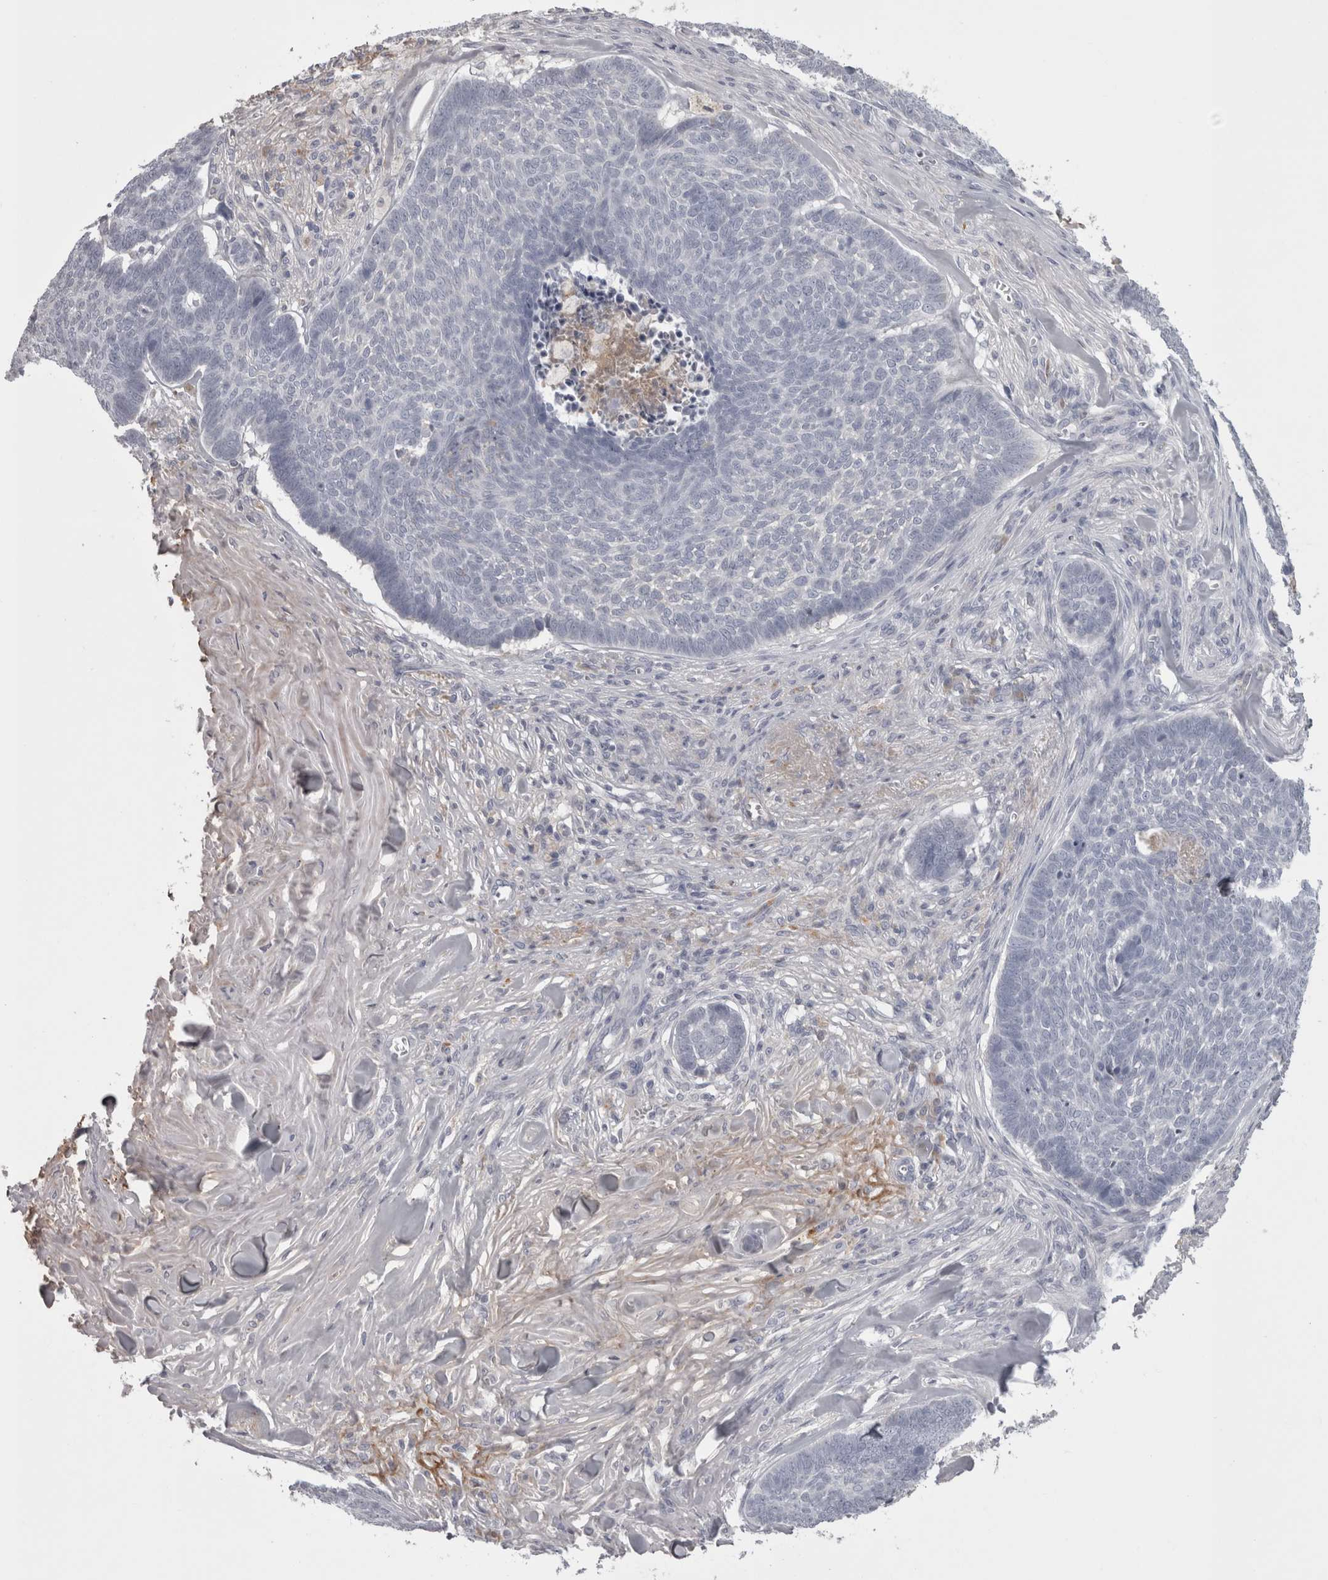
{"staining": {"intensity": "negative", "quantity": "none", "location": "none"}, "tissue": "skin cancer", "cell_type": "Tumor cells", "image_type": "cancer", "snomed": [{"axis": "morphology", "description": "Basal cell carcinoma"}, {"axis": "topography", "description": "Skin"}], "caption": "Photomicrograph shows no significant protein expression in tumor cells of skin cancer (basal cell carcinoma). The staining was performed using DAB (3,3'-diaminobenzidine) to visualize the protein expression in brown, while the nuclei were stained in blue with hematoxylin (Magnification: 20x).", "gene": "SAA4", "patient": {"sex": "male", "age": 84}}